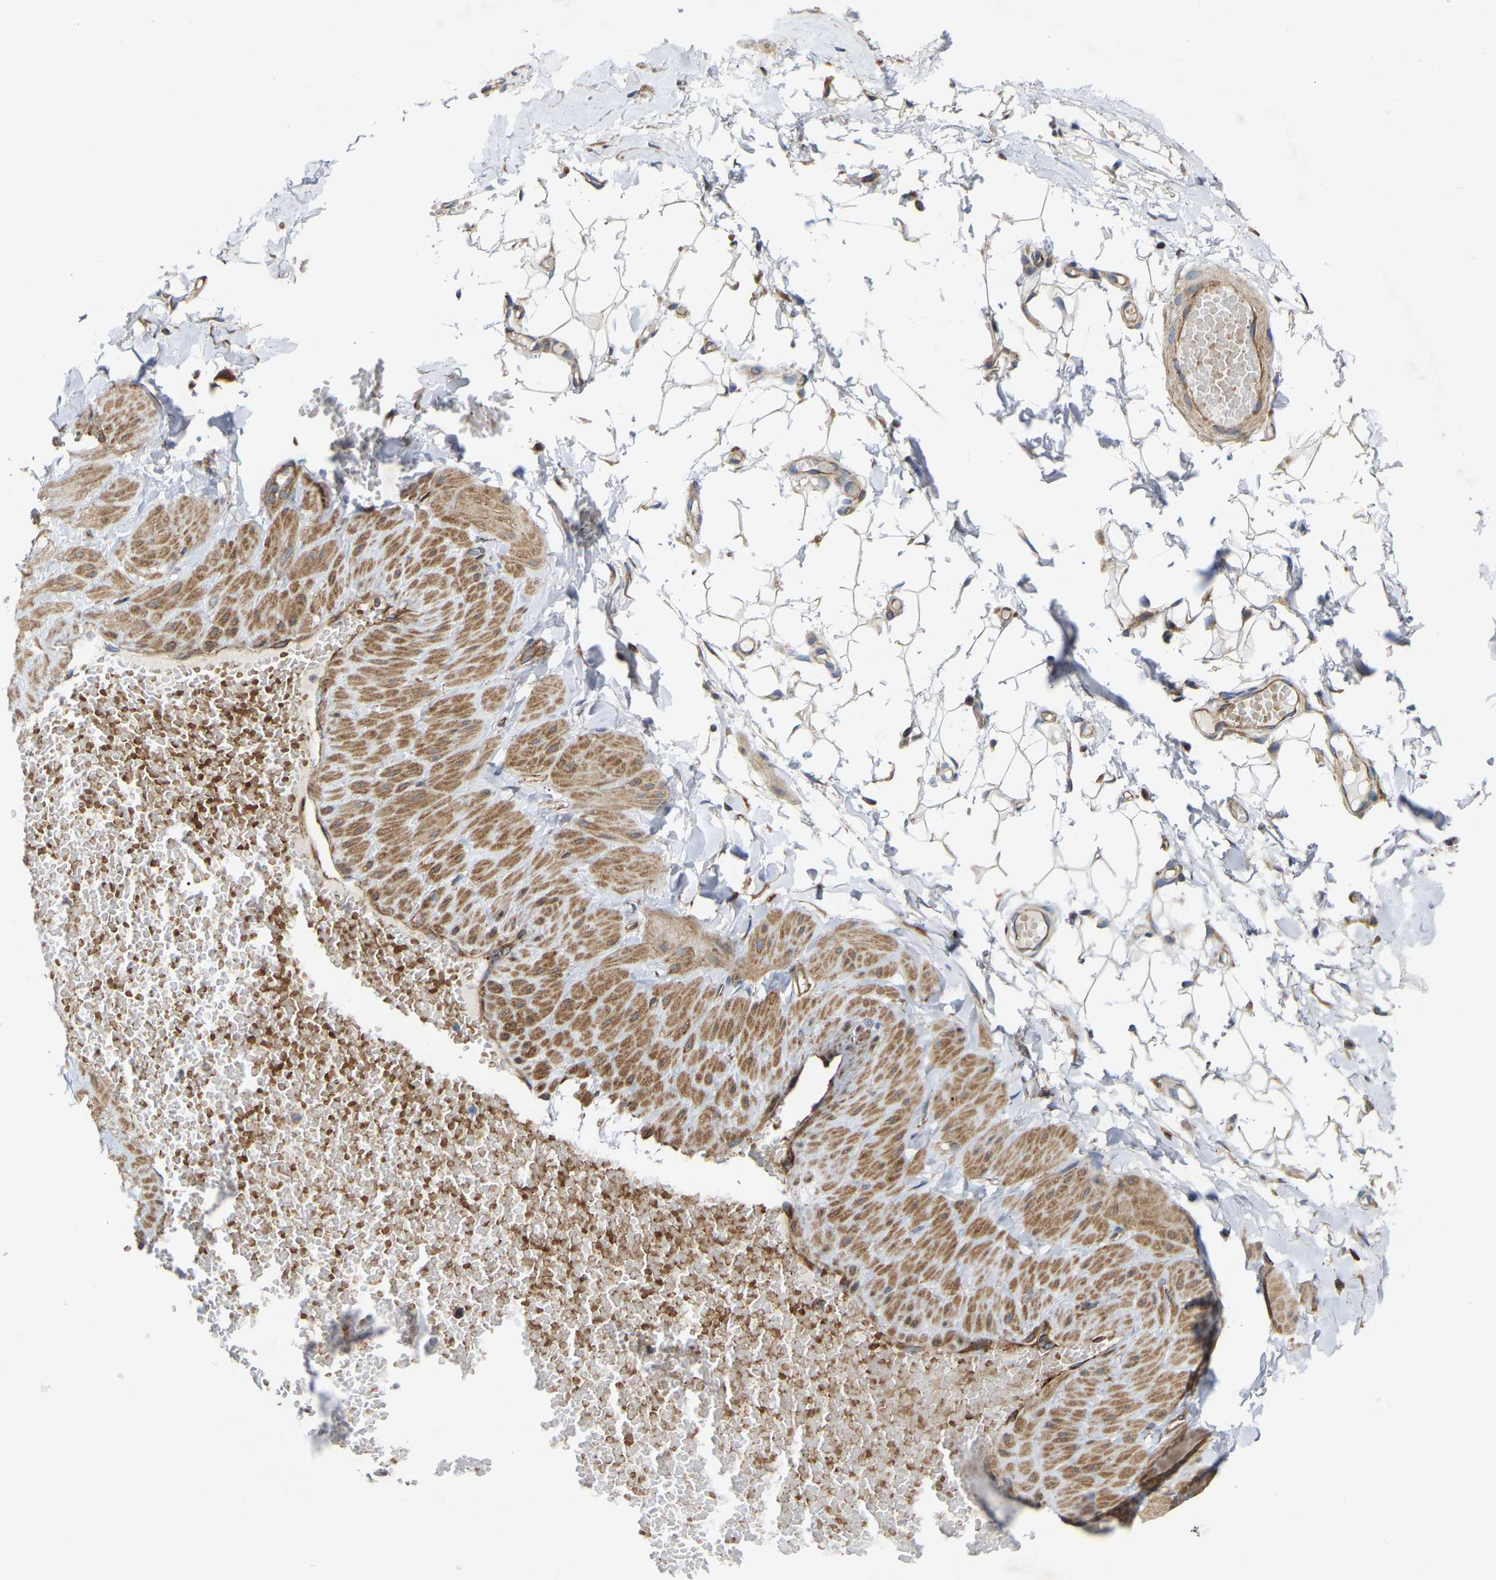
{"staining": {"intensity": "weak", "quantity": ">75%", "location": "cytoplasmic/membranous"}, "tissue": "adipose tissue", "cell_type": "Adipocytes", "image_type": "normal", "snomed": [{"axis": "morphology", "description": "Normal tissue, NOS"}, {"axis": "topography", "description": "Adipose tissue"}, {"axis": "topography", "description": "Vascular tissue"}, {"axis": "topography", "description": "Peripheral nerve tissue"}], "caption": "Adipose tissue stained with immunohistochemistry exhibits weak cytoplasmic/membranous positivity in about >75% of adipocytes. The protein of interest is stained brown, and the nuclei are stained in blue (DAB IHC with brightfield microscopy, high magnification).", "gene": "TOR1B", "patient": {"sex": "male", "age": 25}}